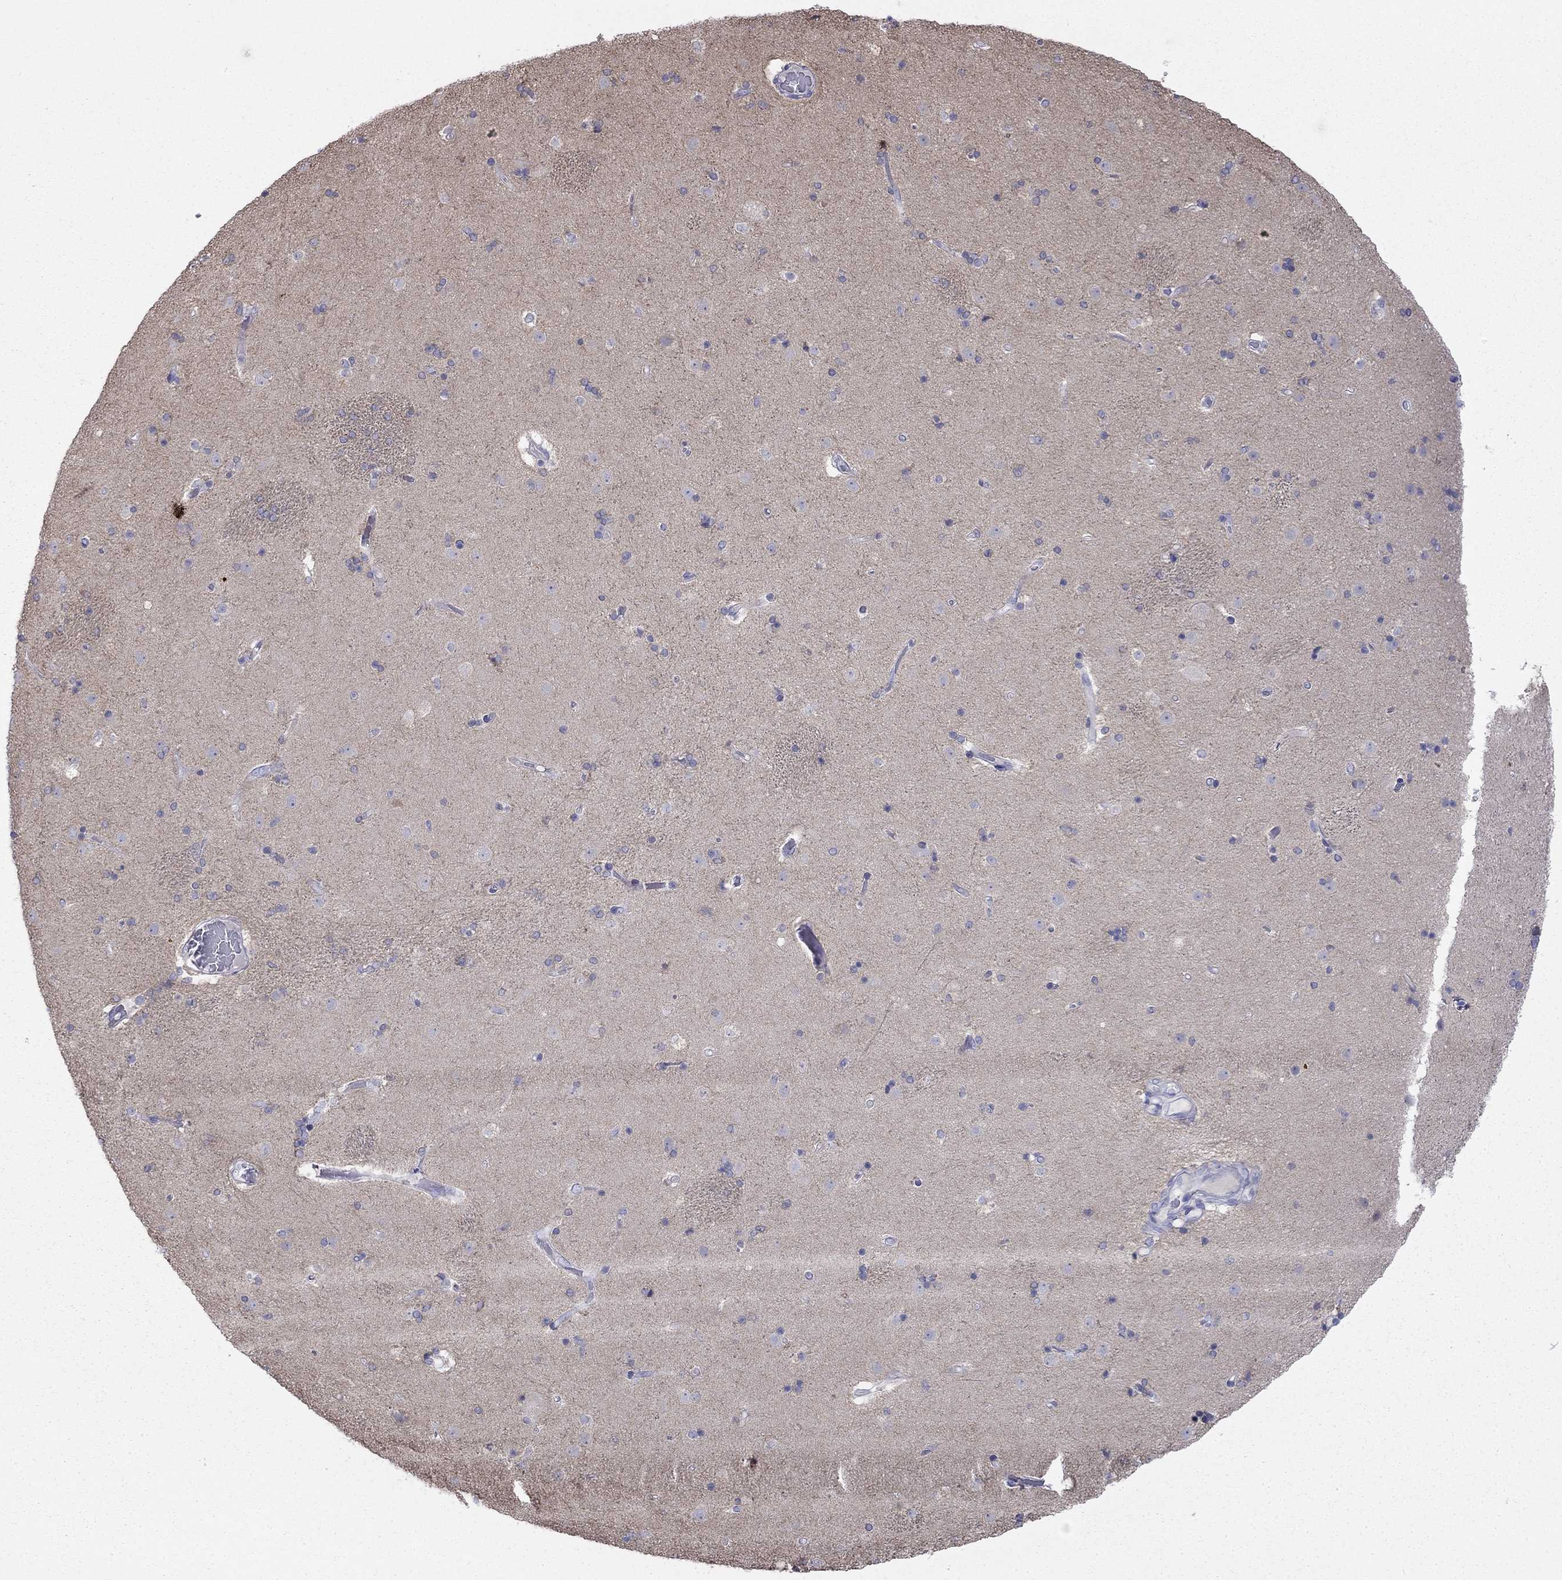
{"staining": {"intensity": "negative", "quantity": "none", "location": "none"}, "tissue": "caudate", "cell_type": "Glial cells", "image_type": "normal", "snomed": [{"axis": "morphology", "description": "Normal tissue, NOS"}, {"axis": "topography", "description": "Lateral ventricle wall"}], "caption": "This is an IHC image of normal human caudate. There is no staining in glial cells.", "gene": "LONRF2", "patient": {"sex": "female", "age": 71}}